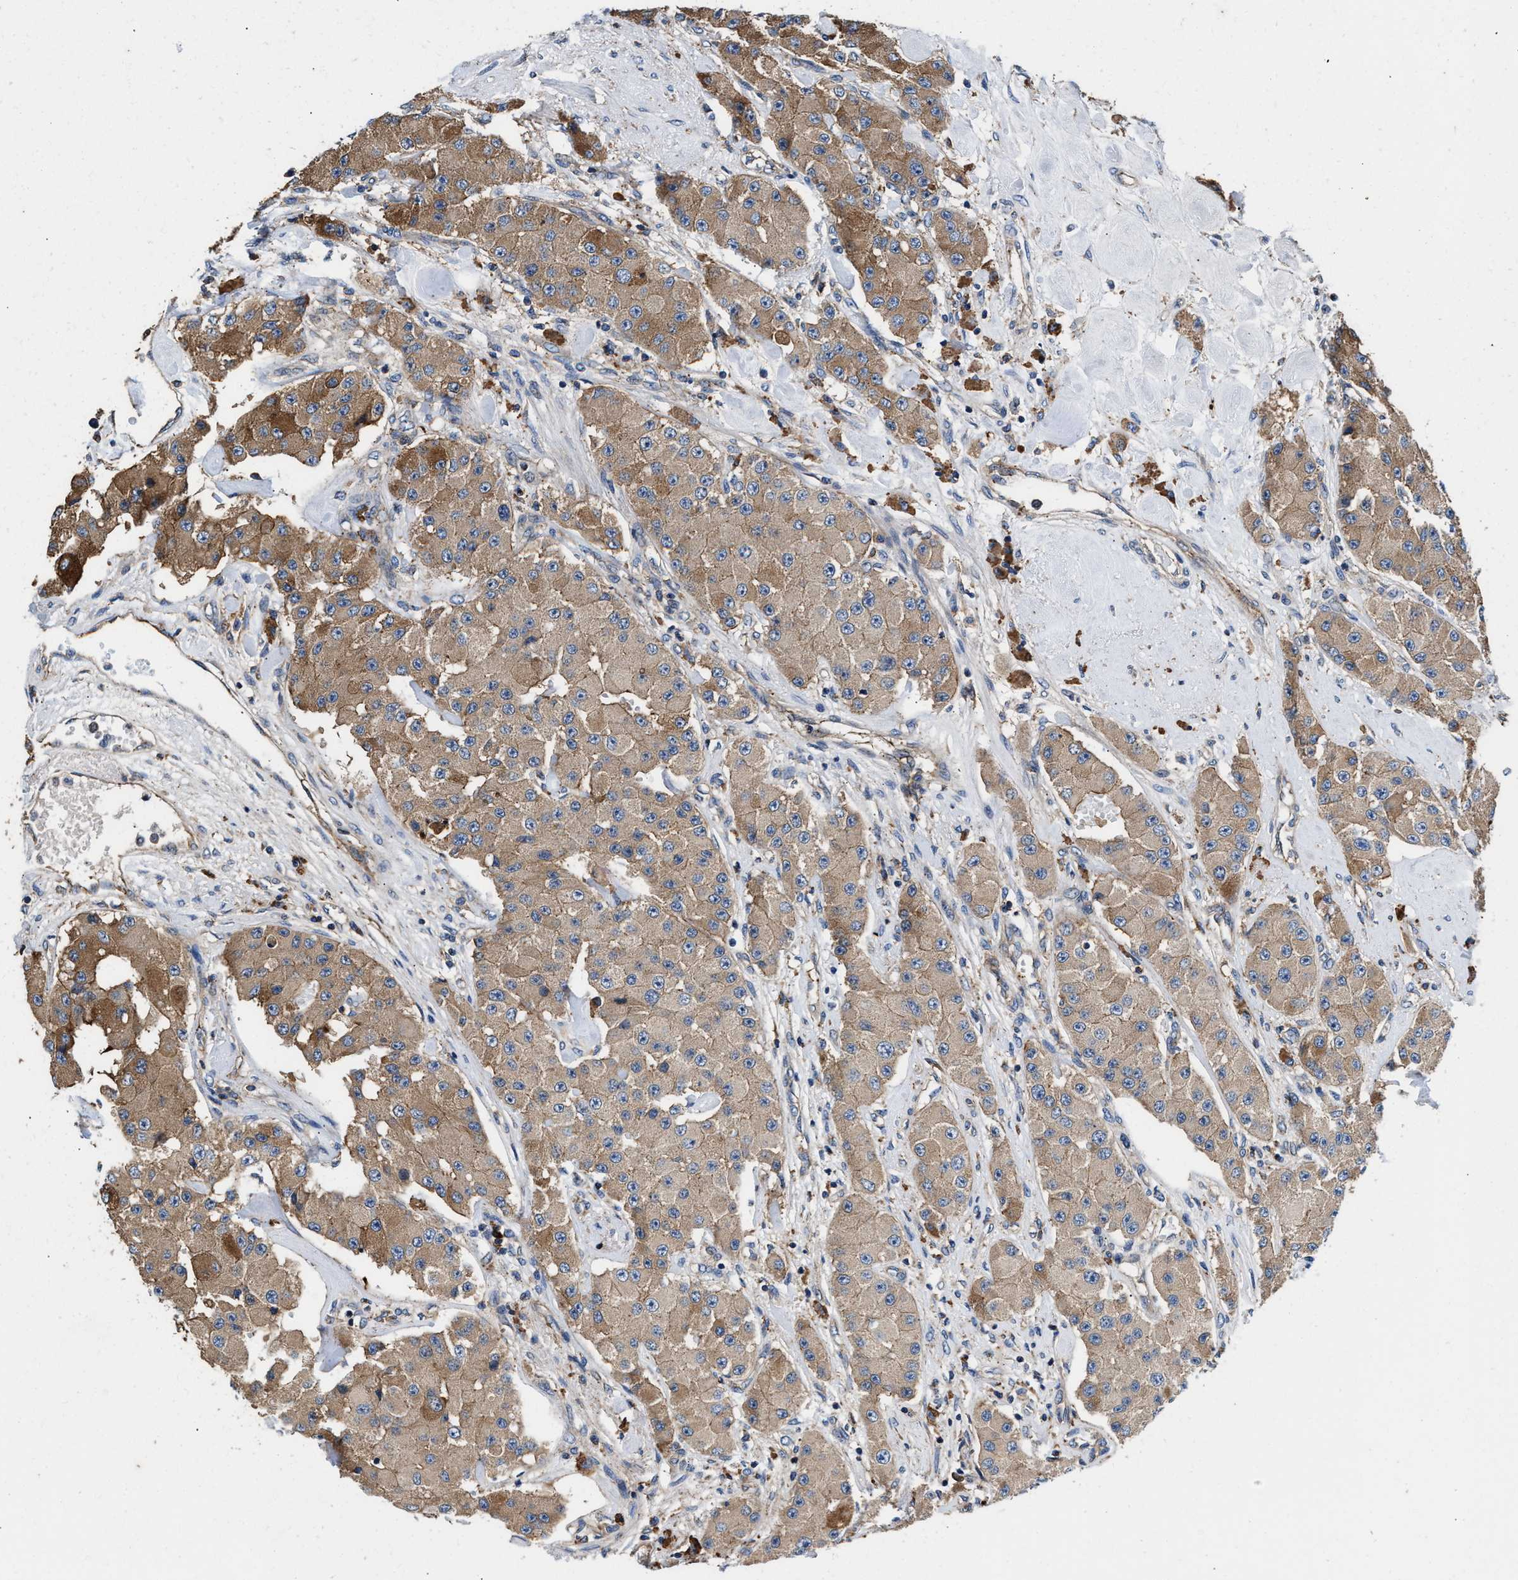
{"staining": {"intensity": "moderate", "quantity": ">75%", "location": "cytoplasmic/membranous"}, "tissue": "carcinoid", "cell_type": "Tumor cells", "image_type": "cancer", "snomed": [{"axis": "morphology", "description": "Carcinoid, malignant, NOS"}, {"axis": "topography", "description": "Pancreas"}], "caption": "A brown stain labels moderate cytoplasmic/membranous expression of a protein in malignant carcinoid tumor cells.", "gene": "PPP1R9B", "patient": {"sex": "male", "age": 41}}